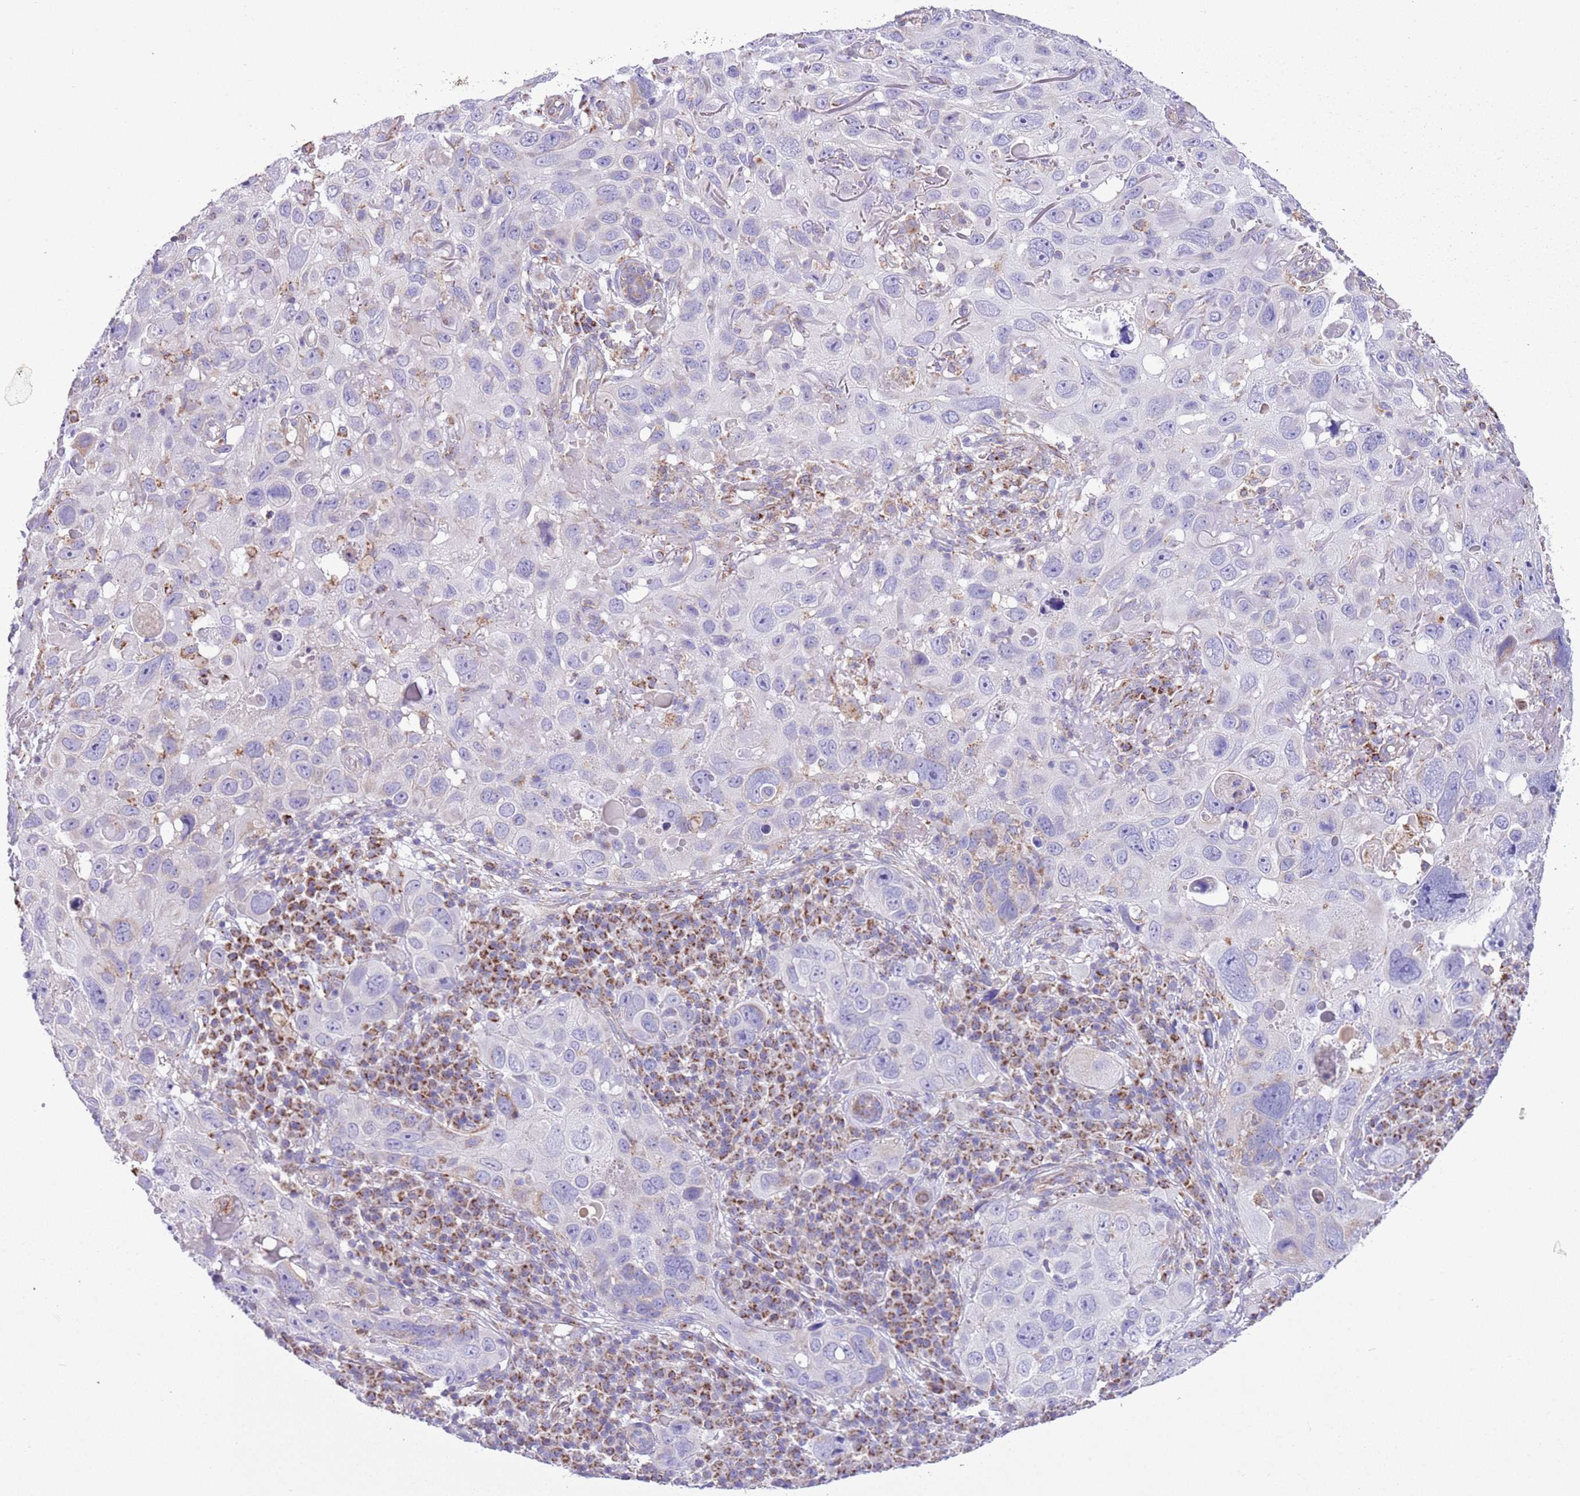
{"staining": {"intensity": "negative", "quantity": "none", "location": "none"}, "tissue": "skin cancer", "cell_type": "Tumor cells", "image_type": "cancer", "snomed": [{"axis": "morphology", "description": "Squamous cell carcinoma in situ, NOS"}, {"axis": "morphology", "description": "Squamous cell carcinoma, NOS"}, {"axis": "topography", "description": "Skin"}], "caption": "This is an immunohistochemistry (IHC) micrograph of skin cancer (squamous cell carcinoma in situ). There is no expression in tumor cells.", "gene": "SS18L2", "patient": {"sex": "male", "age": 93}}